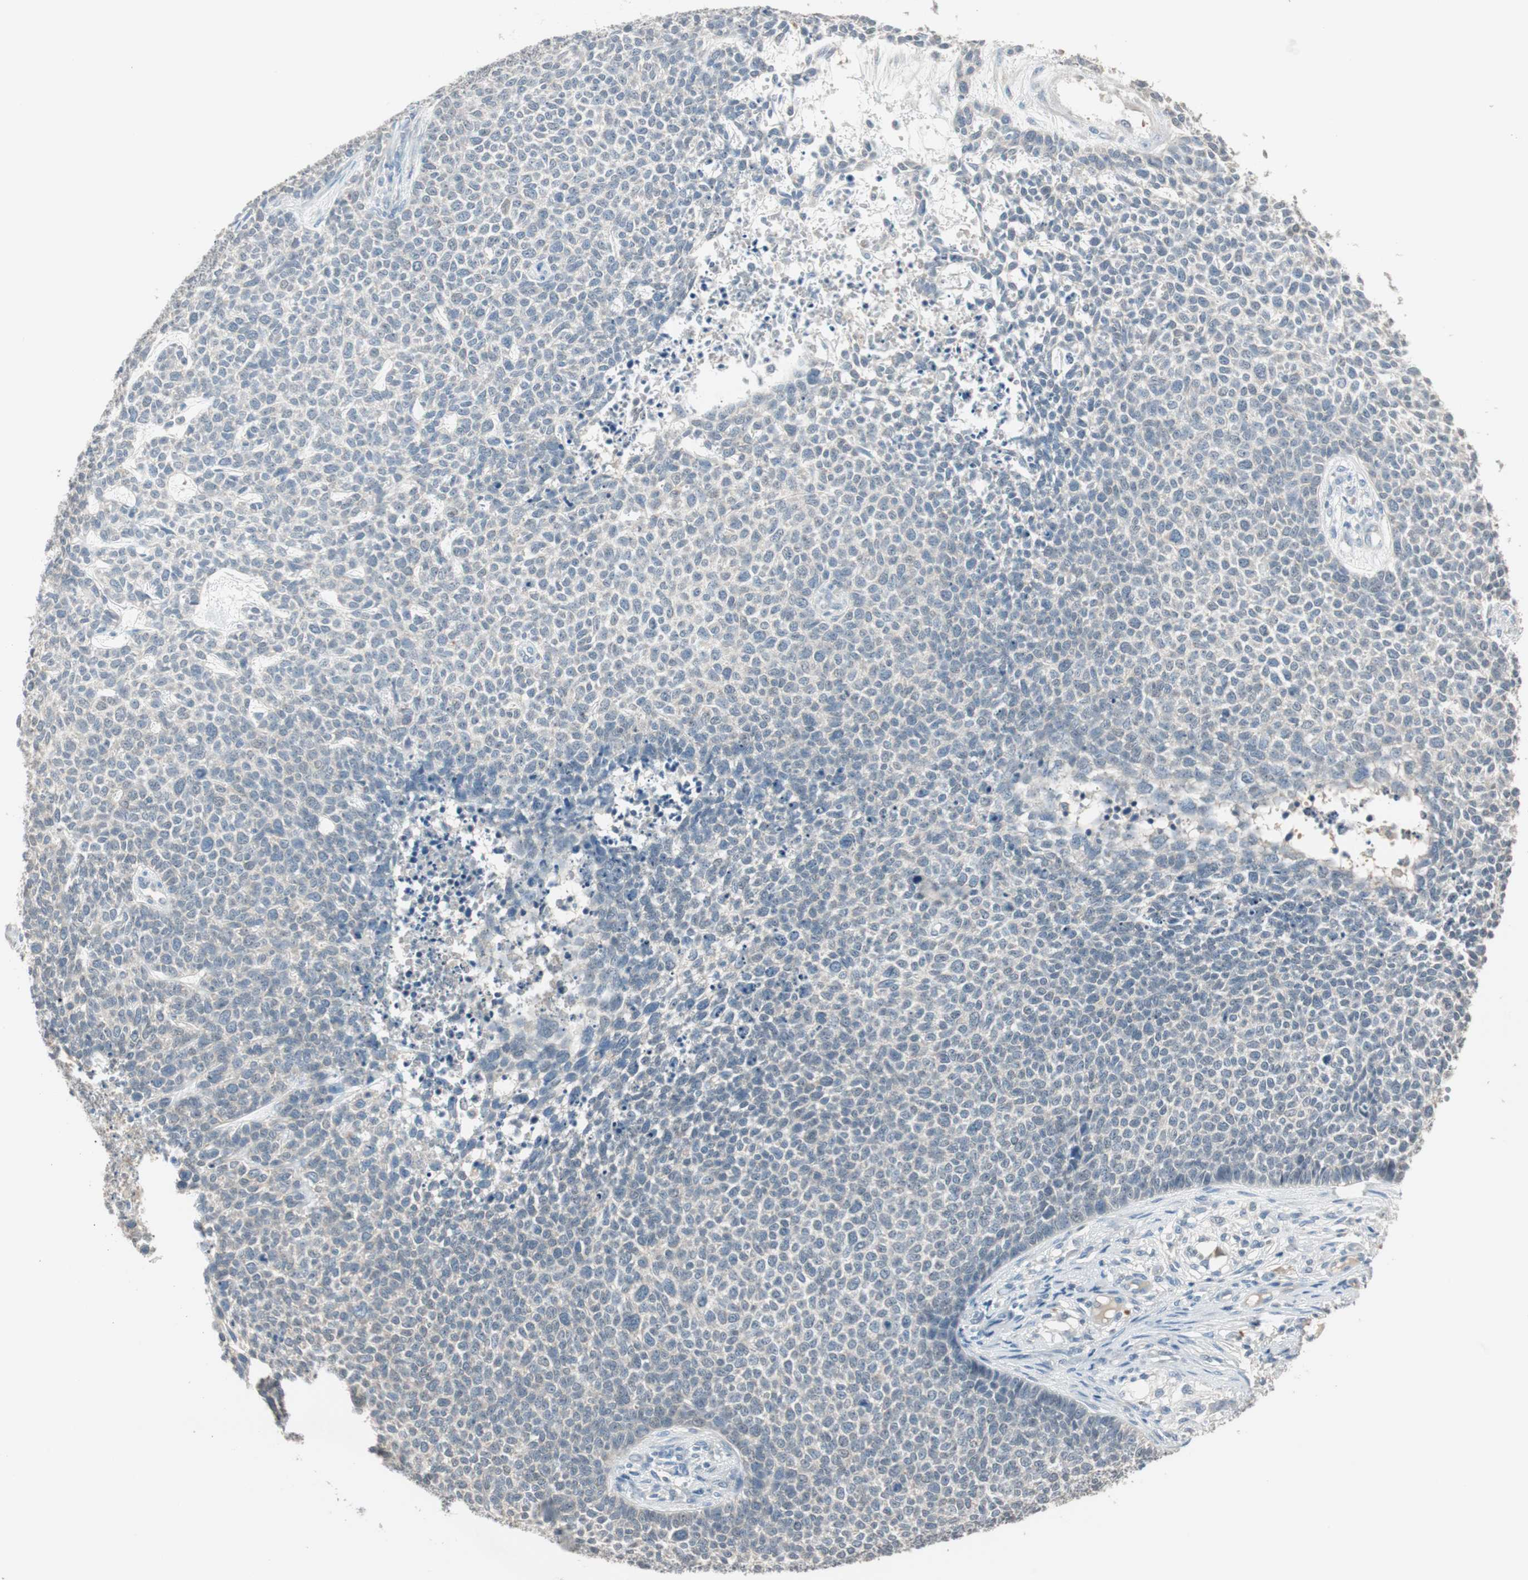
{"staining": {"intensity": "negative", "quantity": "none", "location": "none"}, "tissue": "skin cancer", "cell_type": "Tumor cells", "image_type": "cancer", "snomed": [{"axis": "morphology", "description": "Basal cell carcinoma"}, {"axis": "topography", "description": "Skin"}], "caption": "There is no significant positivity in tumor cells of skin cancer.", "gene": "KHK", "patient": {"sex": "female", "age": 84}}